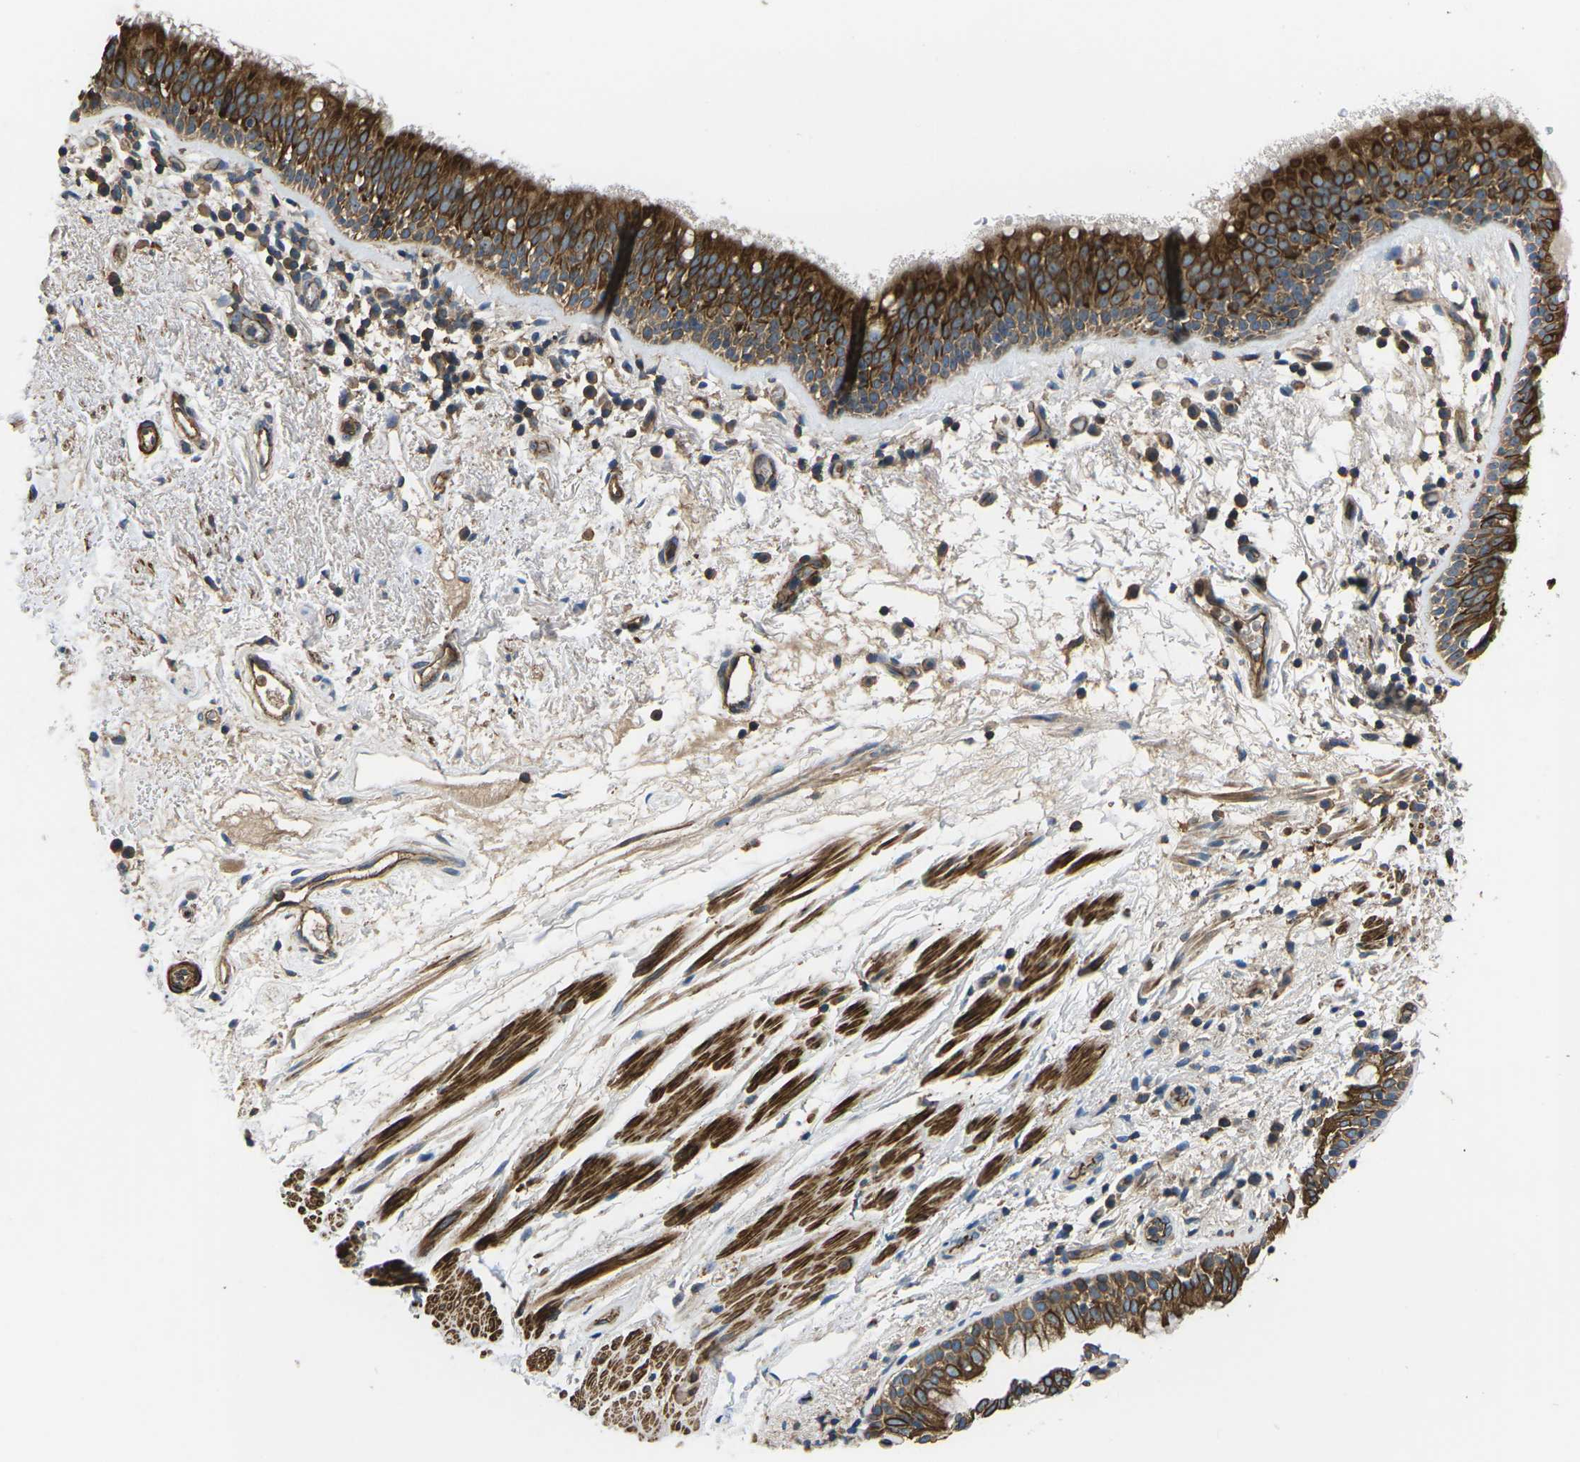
{"staining": {"intensity": "strong", "quantity": ">75%", "location": "cytoplasmic/membranous"}, "tissue": "bronchus", "cell_type": "Respiratory epithelial cells", "image_type": "normal", "snomed": [{"axis": "morphology", "description": "Normal tissue, NOS"}, {"axis": "morphology", "description": "Inflammation, NOS"}, {"axis": "topography", "description": "Cartilage tissue"}, {"axis": "topography", "description": "Bronchus"}], "caption": "Immunohistochemistry (IHC) of unremarkable human bronchus shows high levels of strong cytoplasmic/membranous expression in about >75% of respiratory epithelial cells. Using DAB (3,3'-diaminobenzidine) (brown) and hematoxylin (blue) stains, captured at high magnification using brightfield microscopy.", "gene": "KCNJ15", "patient": {"sex": "male", "age": 77}}